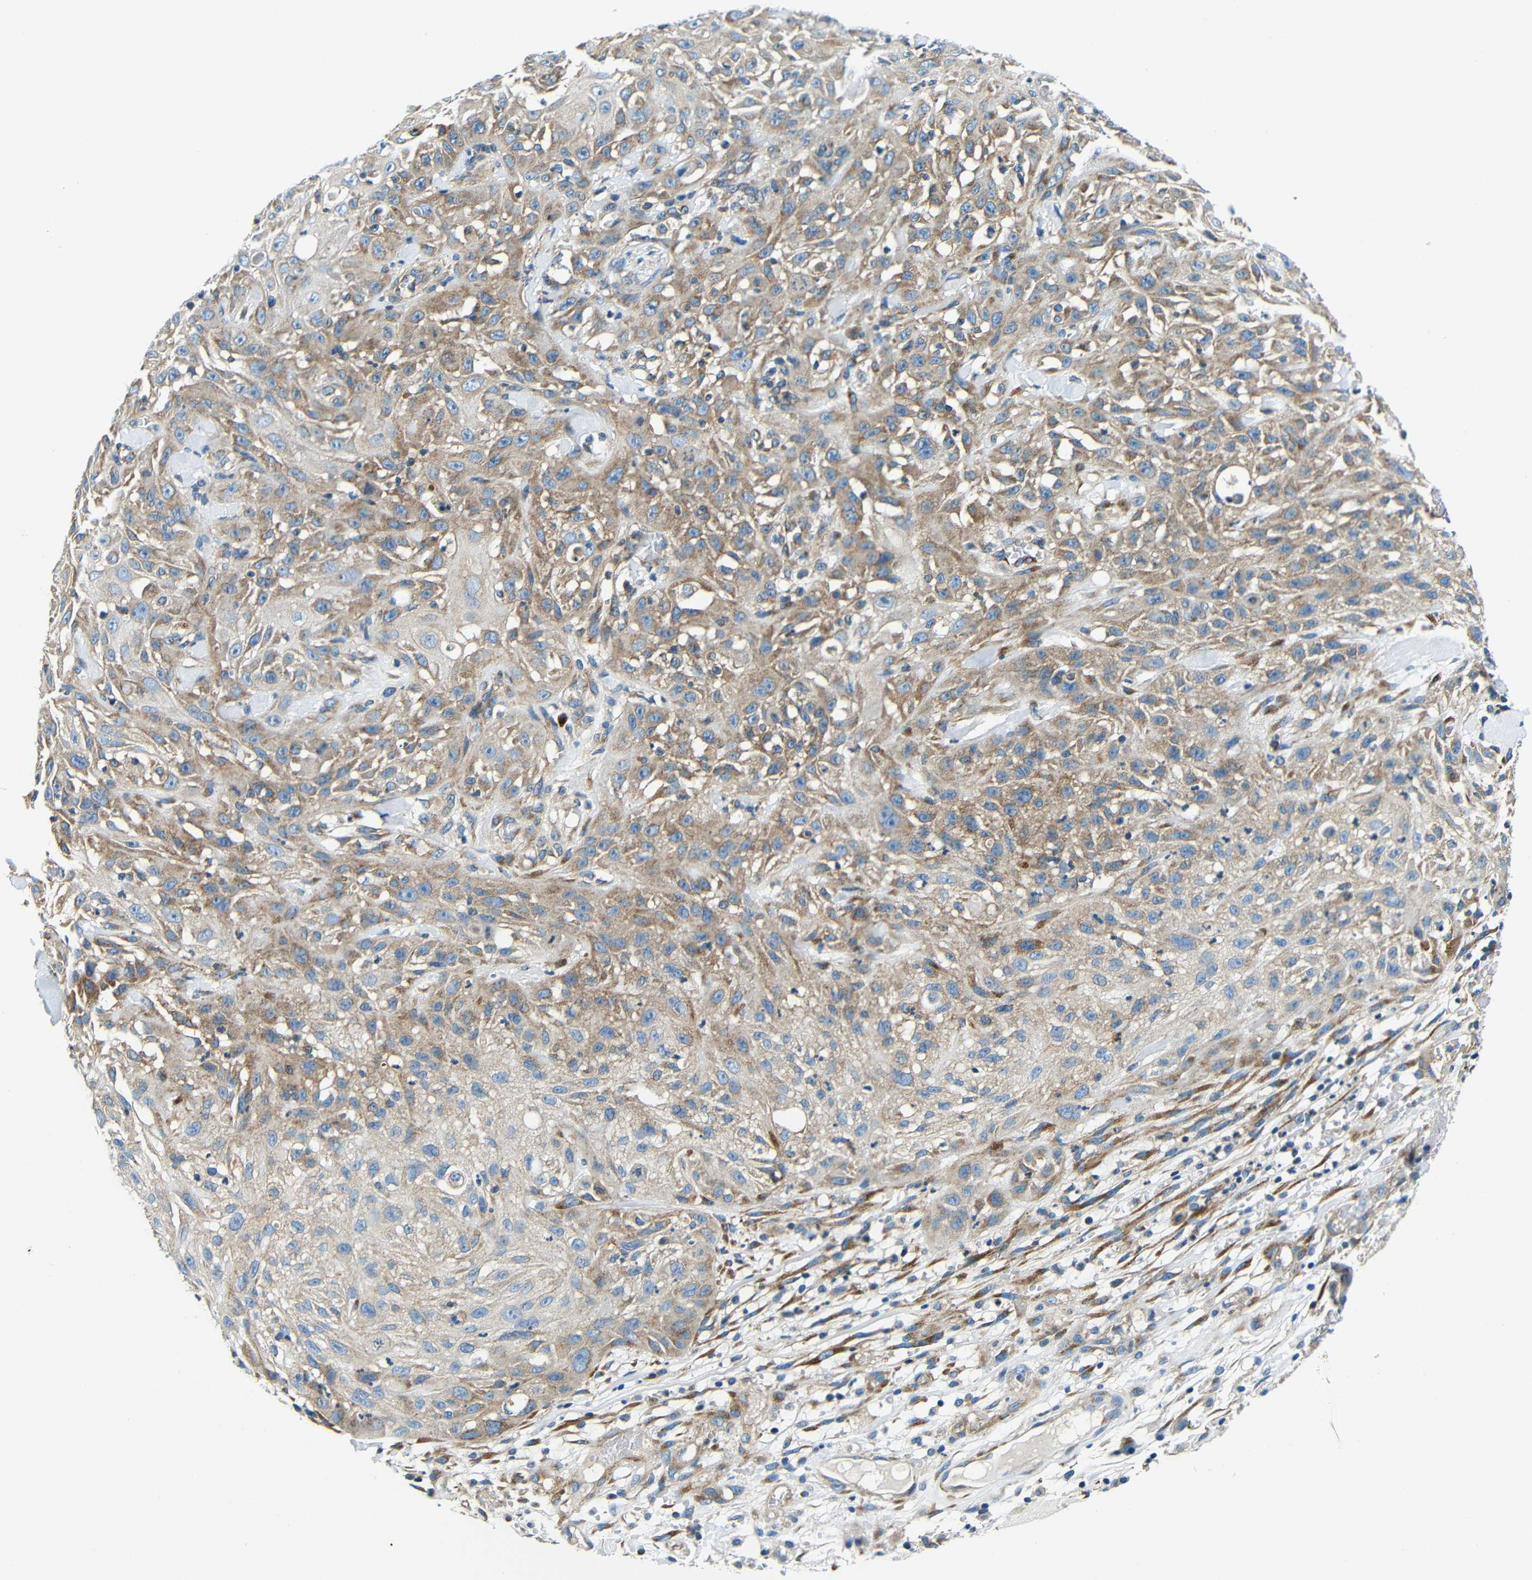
{"staining": {"intensity": "moderate", "quantity": ">75%", "location": "cytoplasmic/membranous"}, "tissue": "skin cancer", "cell_type": "Tumor cells", "image_type": "cancer", "snomed": [{"axis": "morphology", "description": "Squamous cell carcinoma, NOS"}, {"axis": "topography", "description": "Skin"}], "caption": "Skin squamous cell carcinoma stained with a brown dye reveals moderate cytoplasmic/membranous positive positivity in about >75% of tumor cells.", "gene": "USO1", "patient": {"sex": "male", "age": 75}}